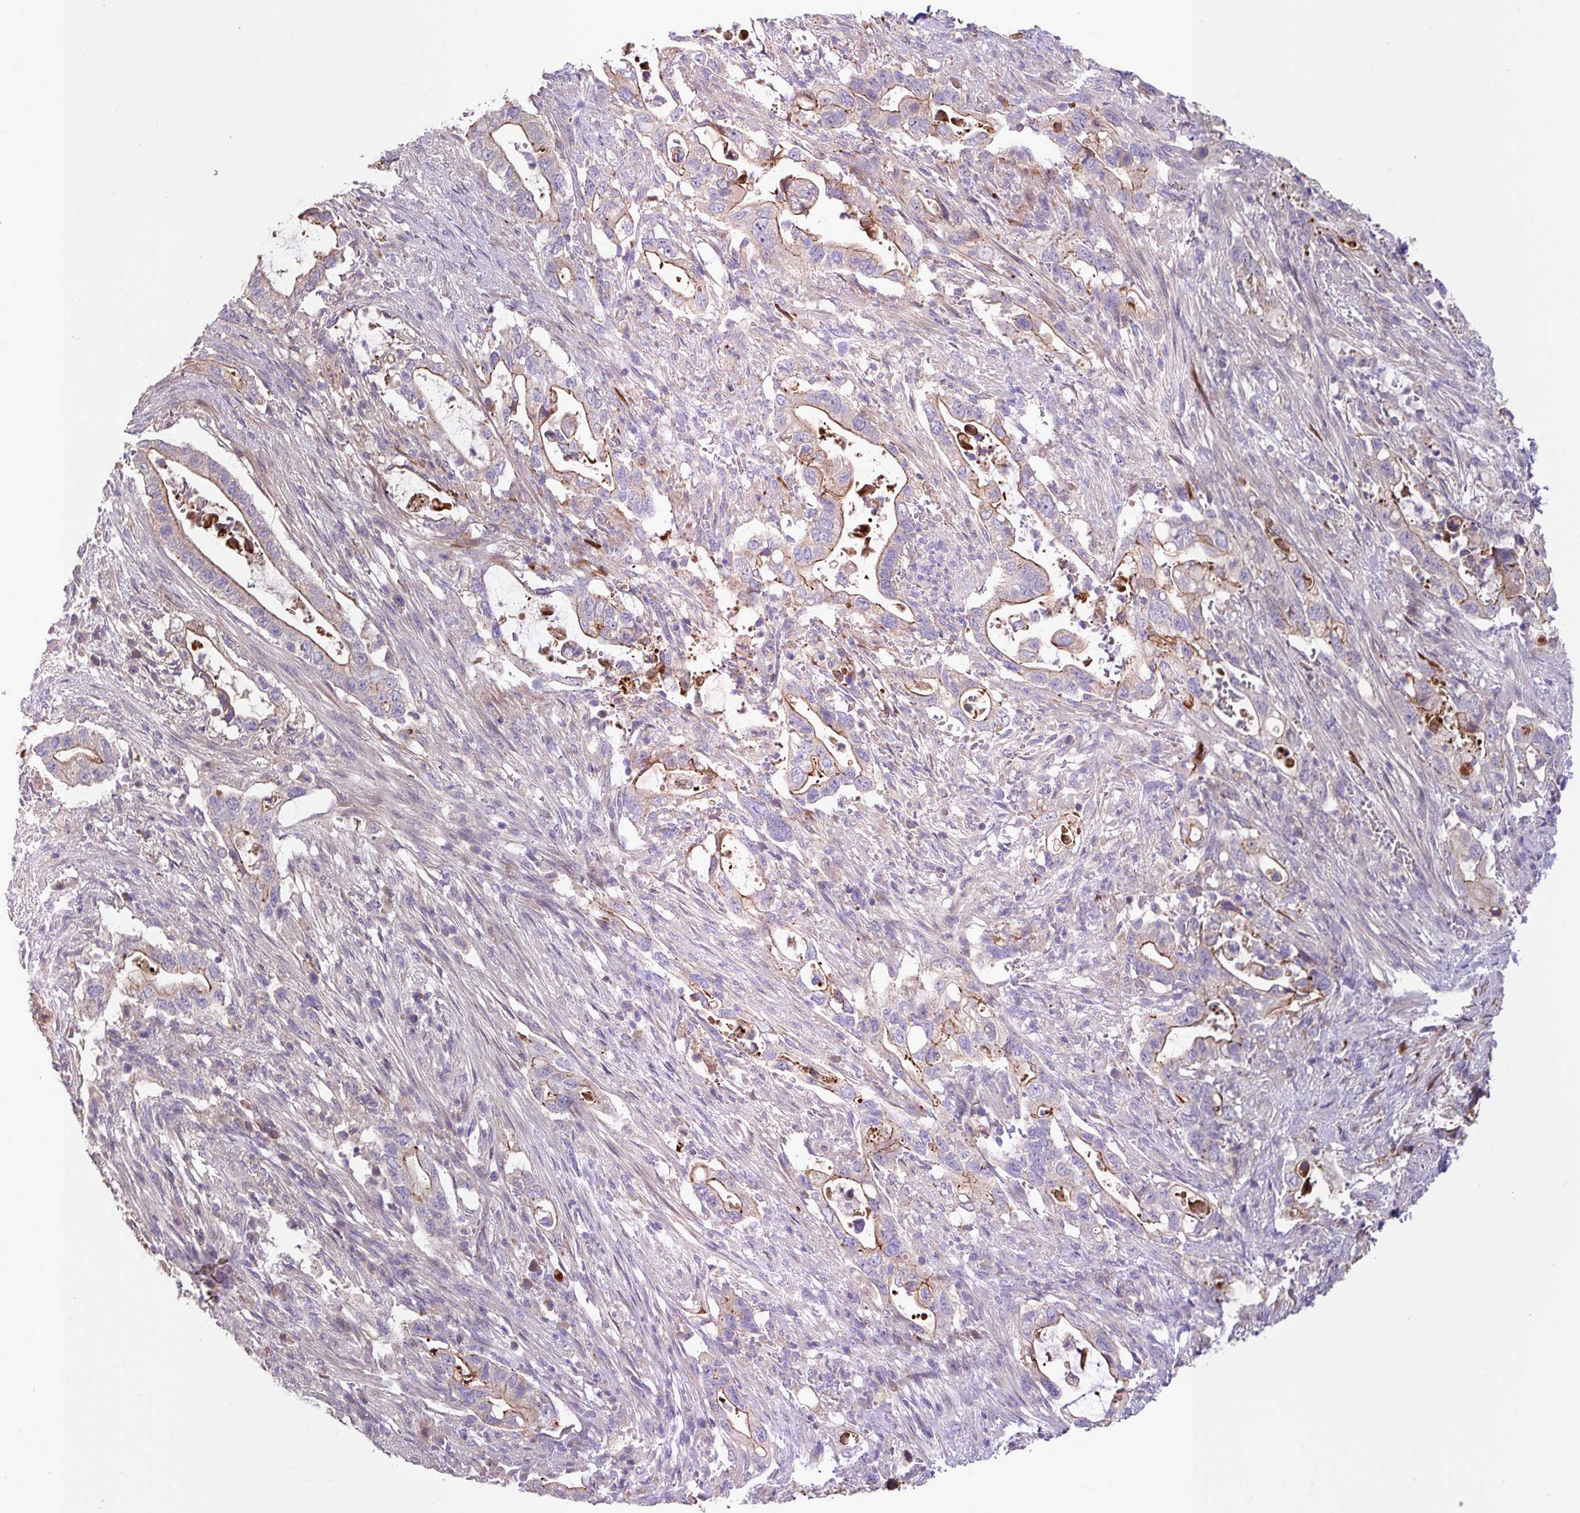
{"staining": {"intensity": "moderate", "quantity": "<25%", "location": "cytoplasmic/membranous"}, "tissue": "pancreatic cancer", "cell_type": "Tumor cells", "image_type": "cancer", "snomed": [{"axis": "morphology", "description": "Adenocarcinoma, NOS"}, {"axis": "topography", "description": "Pancreas"}], "caption": "Protein staining of pancreatic cancer tissue reveals moderate cytoplasmic/membranous expression in approximately <25% of tumor cells.", "gene": "IQCJ", "patient": {"sex": "female", "age": 72}}